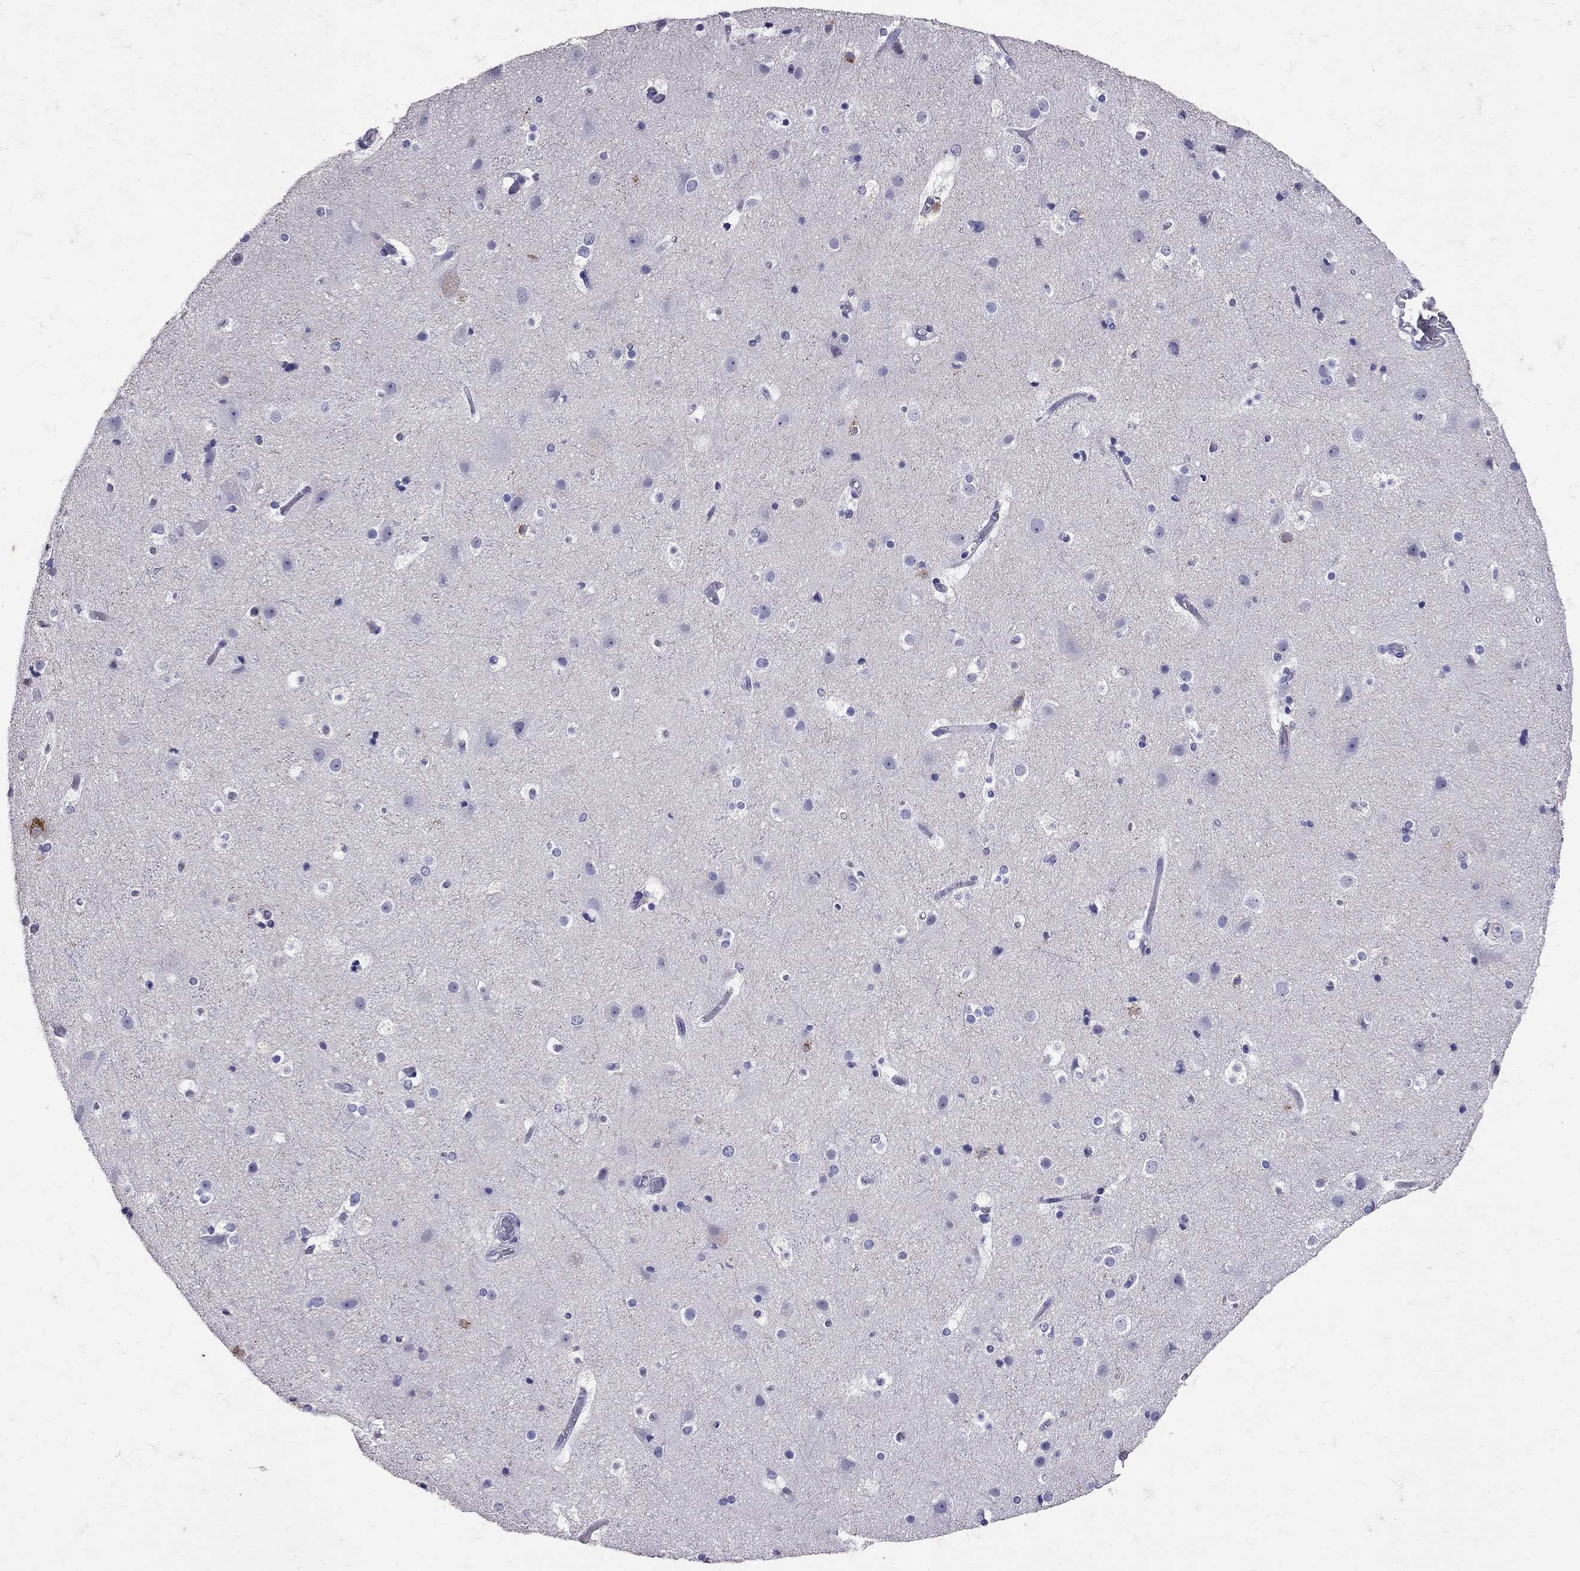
{"staining": {"intensity": "negative", "quantity": "none", "location": "none"}, "tissue": "cerebral cortex", "cell_type": "Endothelial cells", "image_type": "normal", "snomed": [{"axis": "morphology", "description": "Normal tissue, NOS"}, {"axis": "topography", "description": "Cerebral cortex"}], "caption": "Immunohistochemical staining of normal cerebral cortex reveals no significant staining in endothelial cells. (Brightfield microscopy of DAB (3,3'-diaminobenzidine) immunohistochemistry at high magnification).", "gene": "SST", "patient": {"sex": "female", "age": 52}}